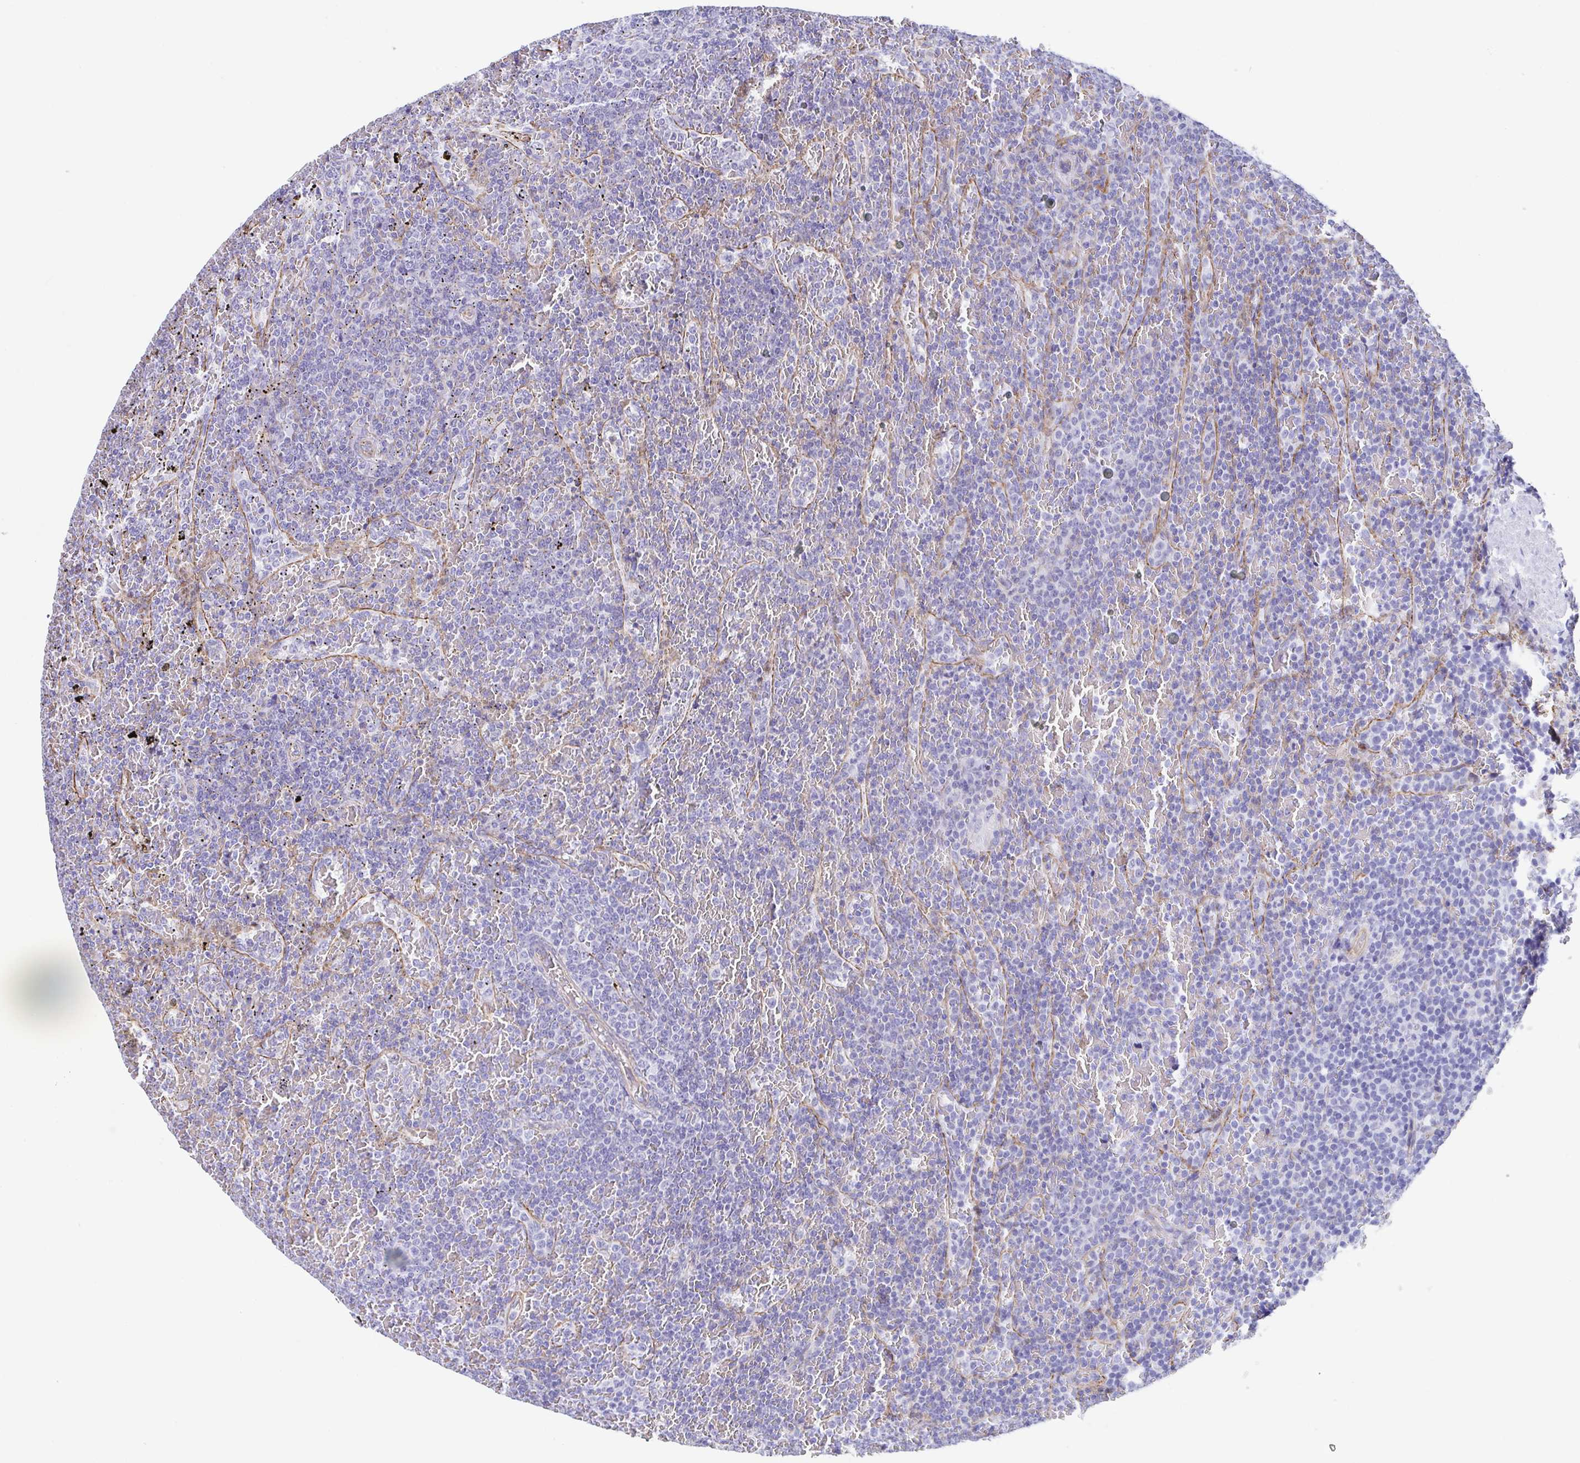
{"staining": {"intensity": "negative", "quantity": "none", "location": "none"}, "tissue": "lymphoma", "cell_type": "Tumor cells", "image_type": "cancer", "snomed": [{"axis": "morphology", "description": "Malignant lymphoma, non-Hodgkin's type, Low grade"}, {"axis": "topography", "description": "Spleen"}], "caption": "An immunohistochemistry image of lymphoma is shown. There is no staining in tumor cells of lymphoma.", "gene": "TRAM2", "patient": {"sex": "female", "age": 77}}